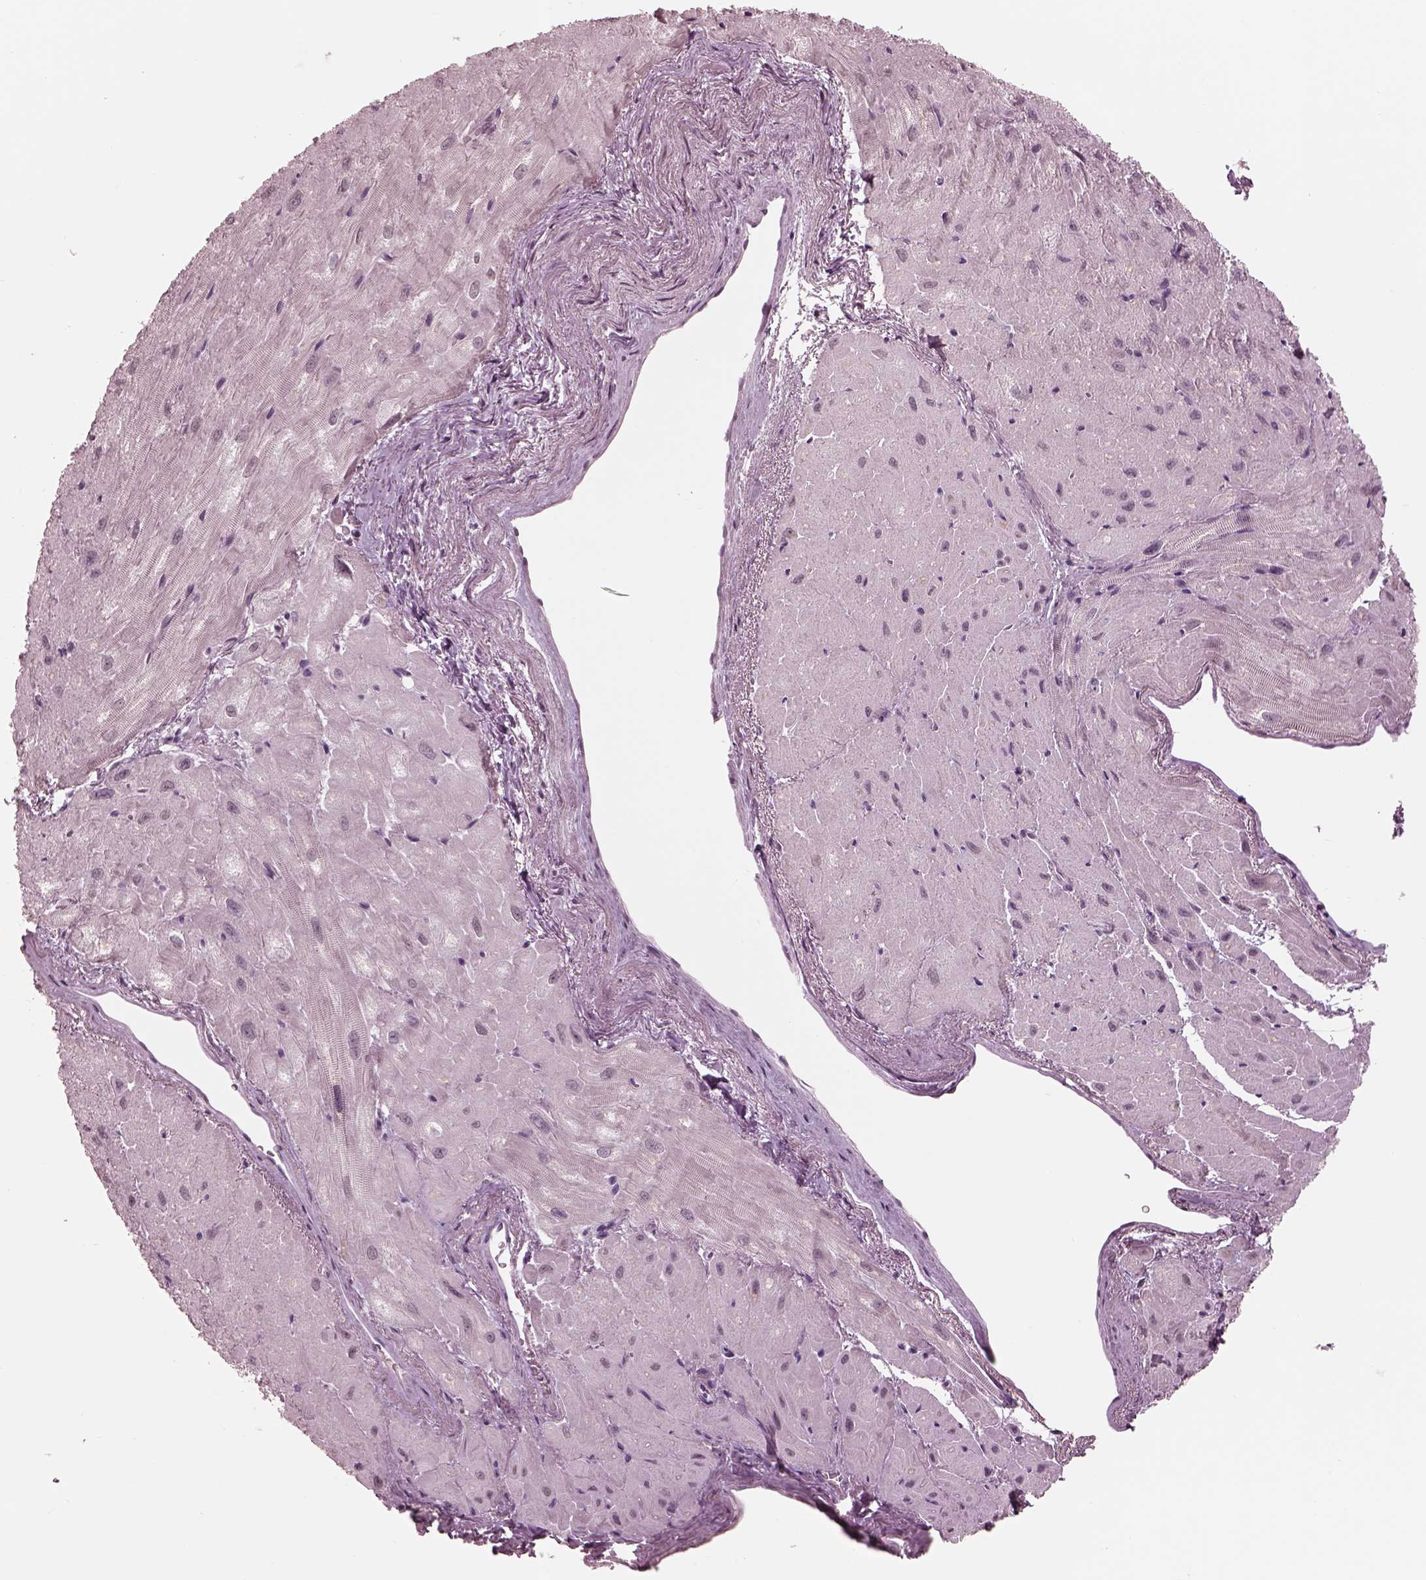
{"staining": {"intensity": "negative", "quantity": "none", "location": "none"}, "tissue": "heart muscle", "cell_type": "Cardiomyocytes", "image_type": "normal", "snomed": [{"axis": "morphology", "description": "Normal tissue, NOS"}, {"axis": "topography", "description": "Heart"}], "caption": "This is a photomicrograph of immunohistochemistry (IHC) staining of normal heart muscle, which shows no staining in cardiomyocytes. (DAB immunohistochemistry (IHC) visualized using brightfield microscopy, high magnification).", "gene": "GARIN4", "patient": {"sex": "male", "age": 62}}